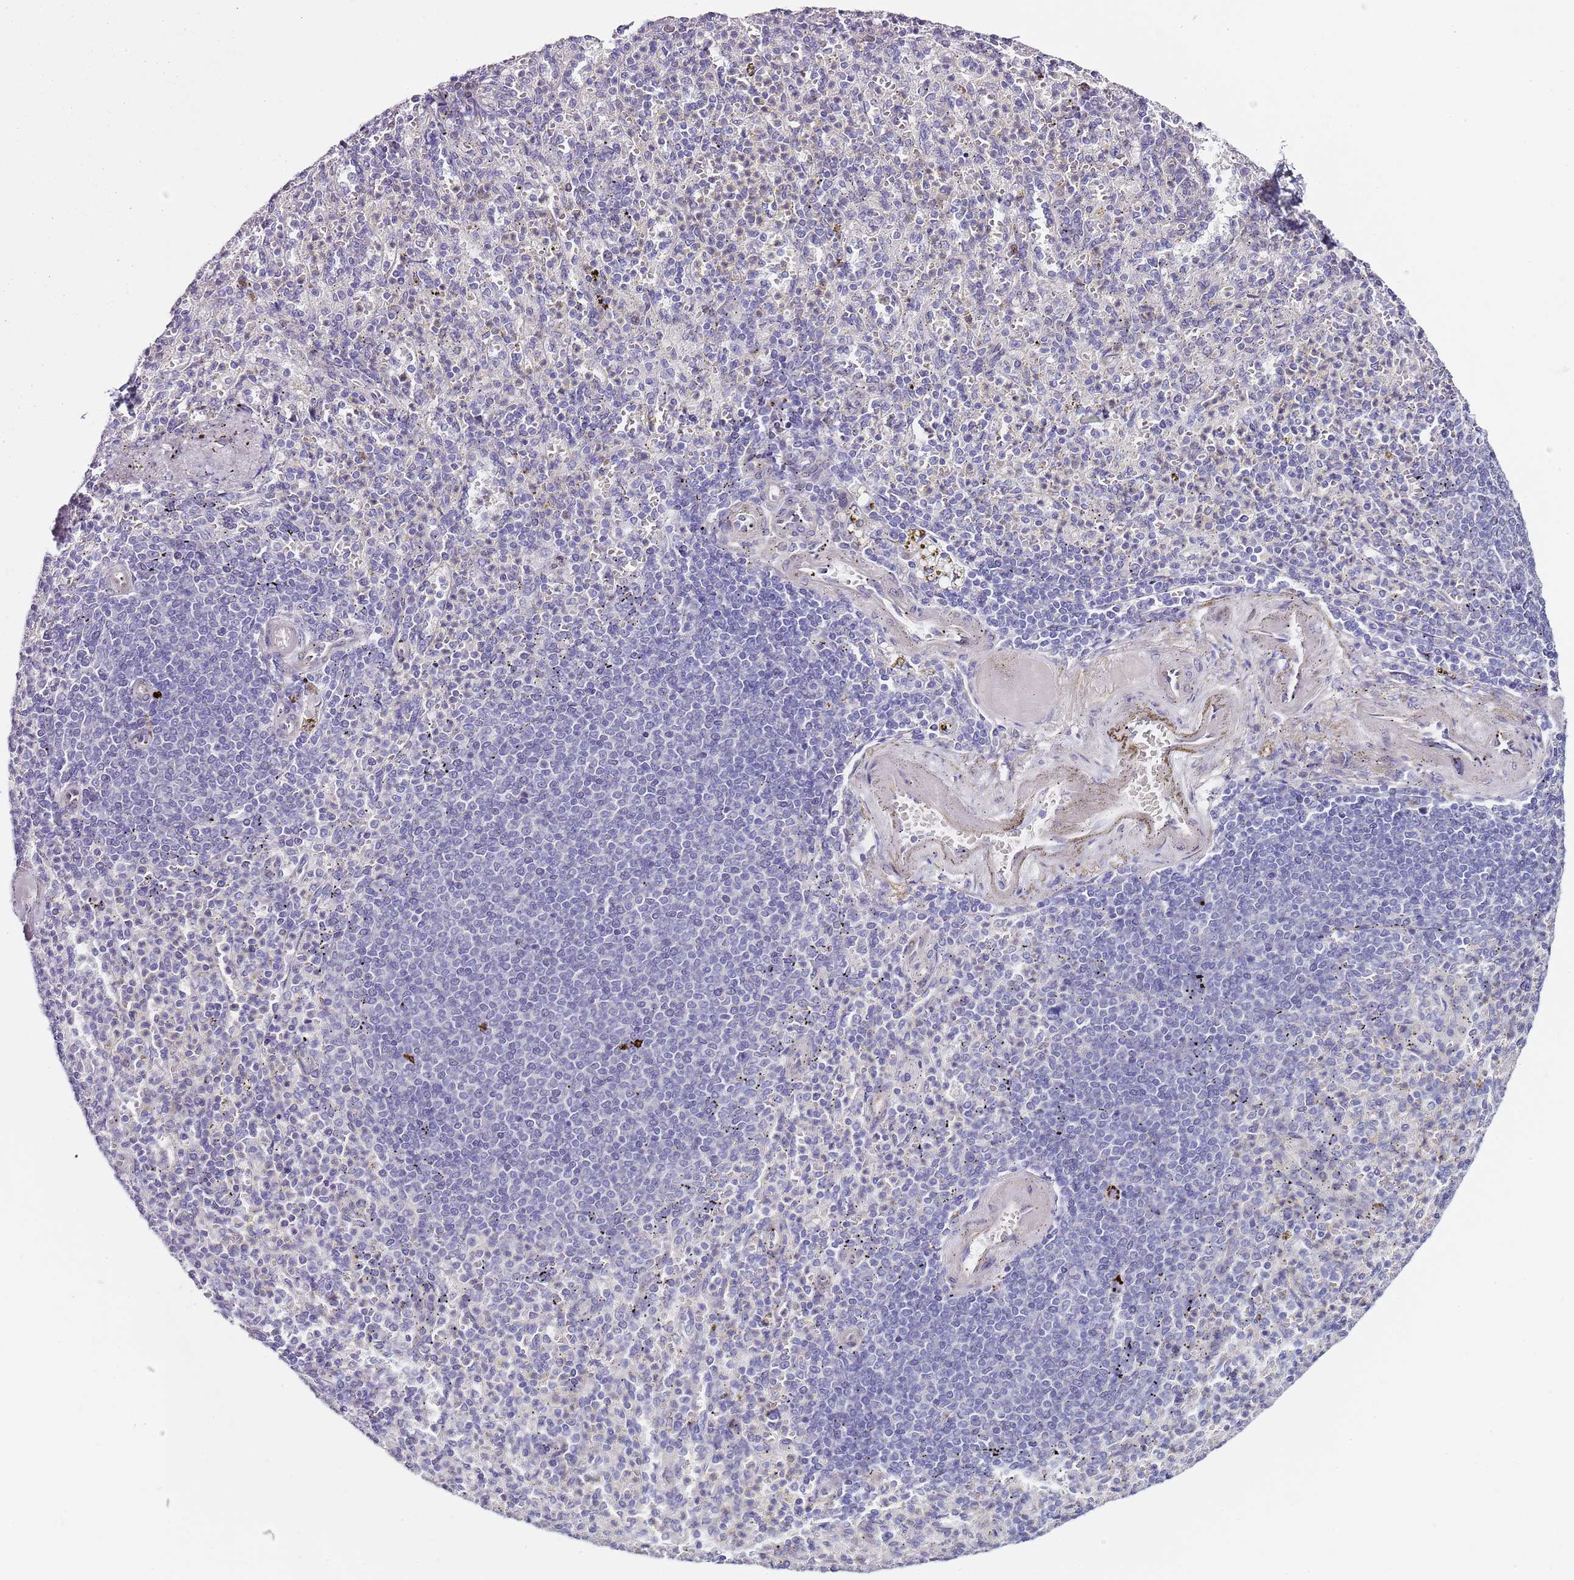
{"staining": {"intensity": "negative", "quantity": "none", "location": "none"}, "tissue": "spleen", "cell_type": "Cells in red pulp", "image_type": "normal", "snomed": [{"axis": "morphology", "description": "Normal tissue, NOS"}, {"axis": "topography", "description": "Spleen"}], "caption": "An immunohistochemistry histopathology image of unremarkable spleen is shown. There is no staining in cells in red pulp of spleen. (DAB (3,3'-diaminobenzidine) immunohistochemistry (IHC), high magnification).", "gene": "TBC1D9", "patient": {"sex": "female", "age": 74}}